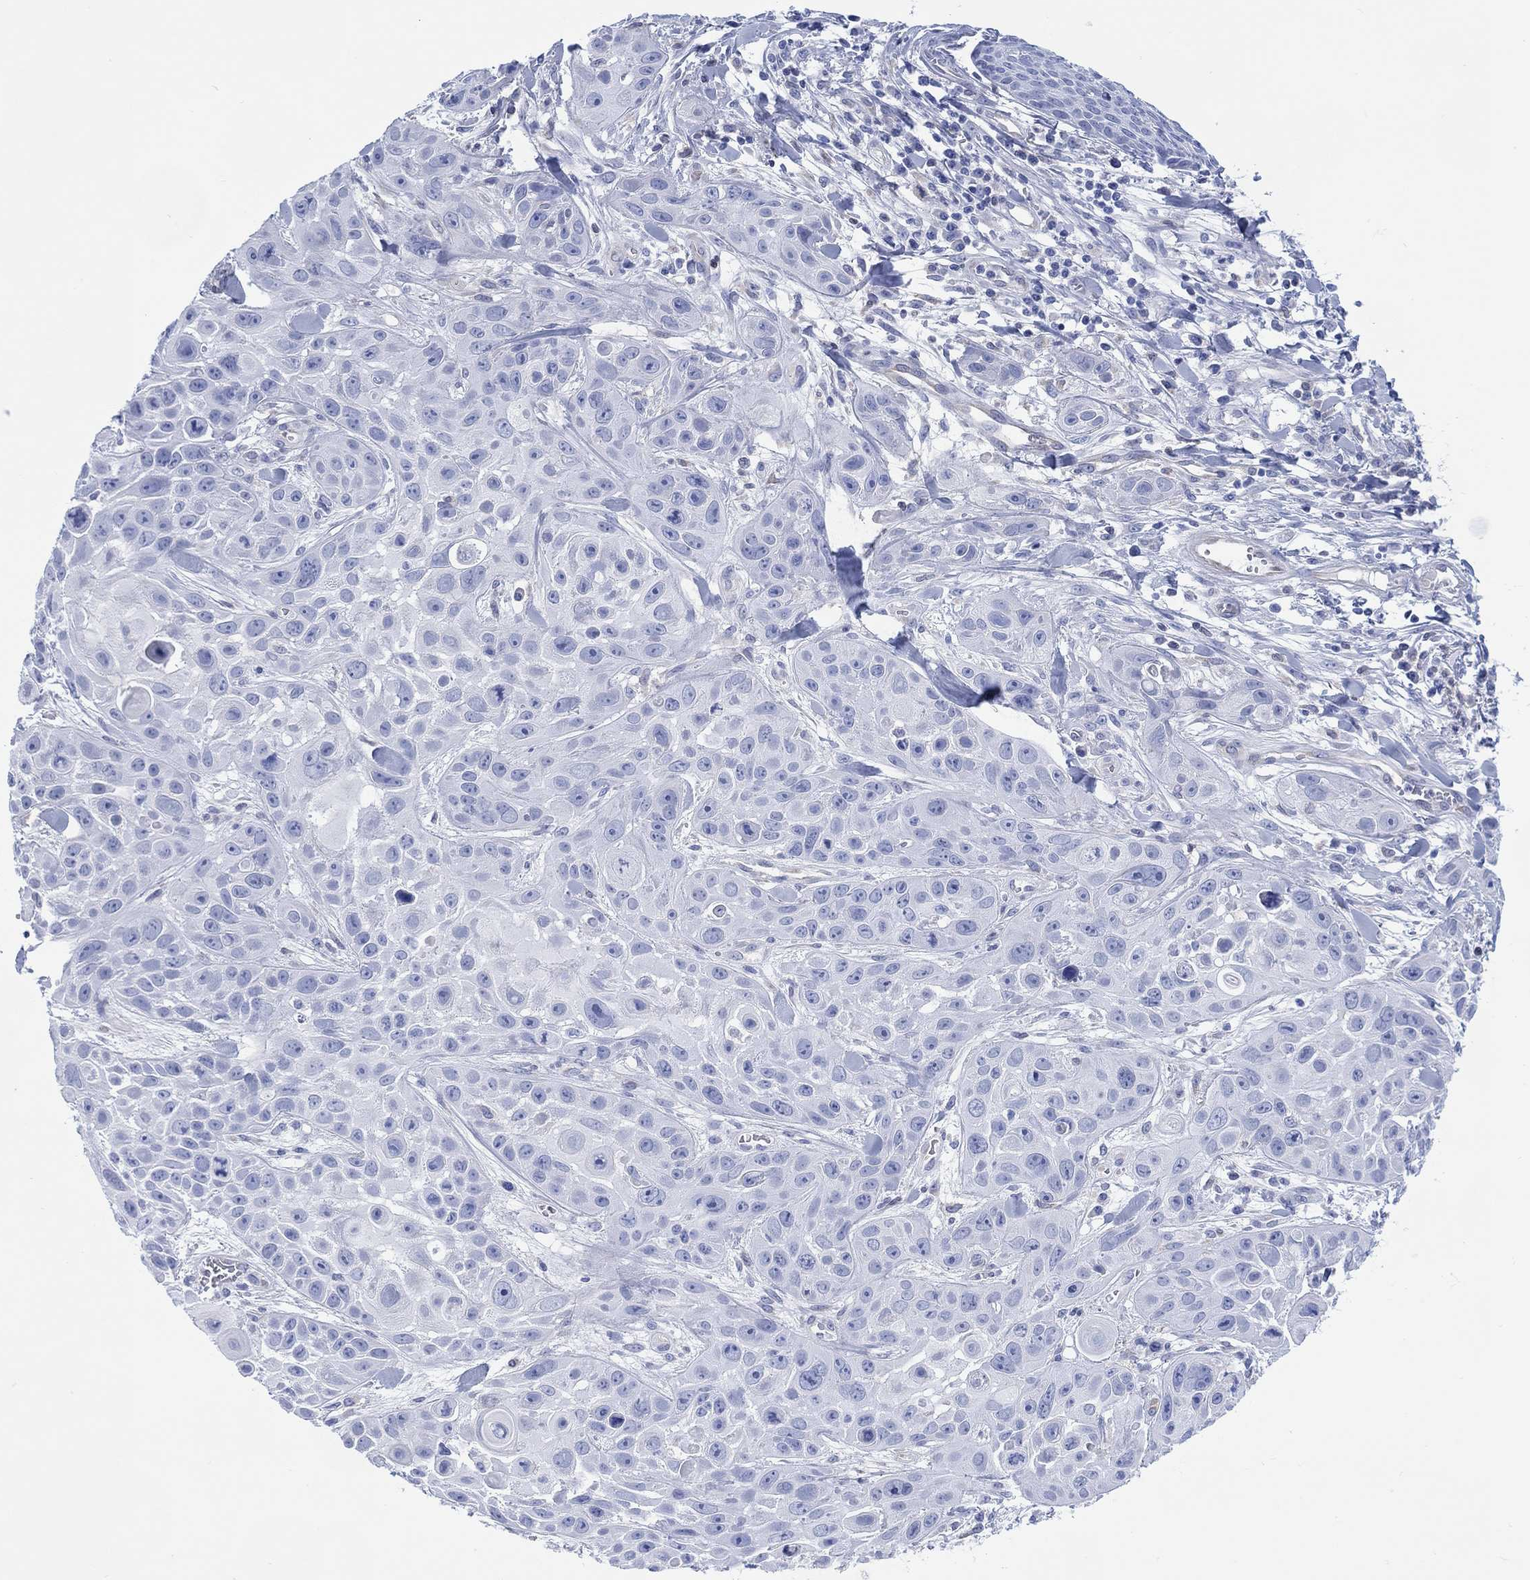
{"staining": {"intensity": "negative", "quantity": "none", "location": "none"}, "tissue": "skin cancer", "cell_type": "Tumor cells", "image_type": "cancer", "snomed": [{"axis": "morphology", "description": "Squamous cell carcinoma, NOS"}, {"axis": "topography", "description": "Skin"}, {"axis": "topography", "description": "Anal"}], "caption": "Tumor cells show no significant protein staining in skin cancer. (Stains: DAB (3,3'-diaminobenzidine) immunohistochemistry with hematoxylin counter stain, Microscopy: brightfield microscopy at high magnification).", "gene": "DDI1", "patient": {"sex": "female", "age": 75}}